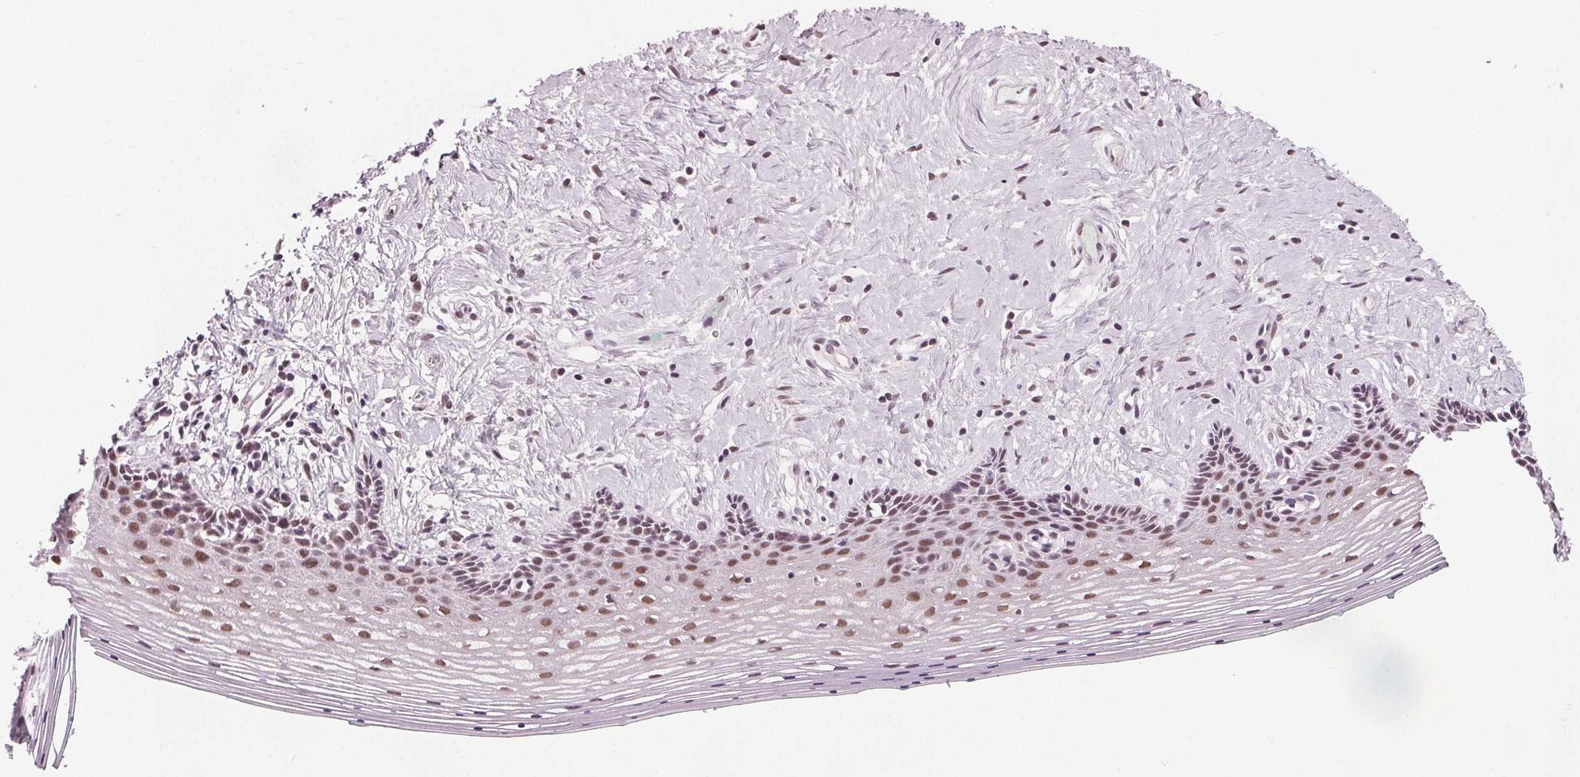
{"staining": {"intensity": "moderate", "quantity": ">75%", "location": "nuclear"}, "tissue": "vagina", "cell_type": "Squamous epithelial cells", "image_type": "normal", "snomed": [{"axis": "morphology", "description": "Normal tissue, NOS"}, {"axis": "topography", "description": "Vagina"}], "caption": "Protein positivity by immunohistochemistry (IHC) reveals moderate nuclear expression in approximately >75% of squamous epithelial cells in unremarkable vagina.", "gene": "IWS1", "patient": {"sex": "female", "age": 42}}